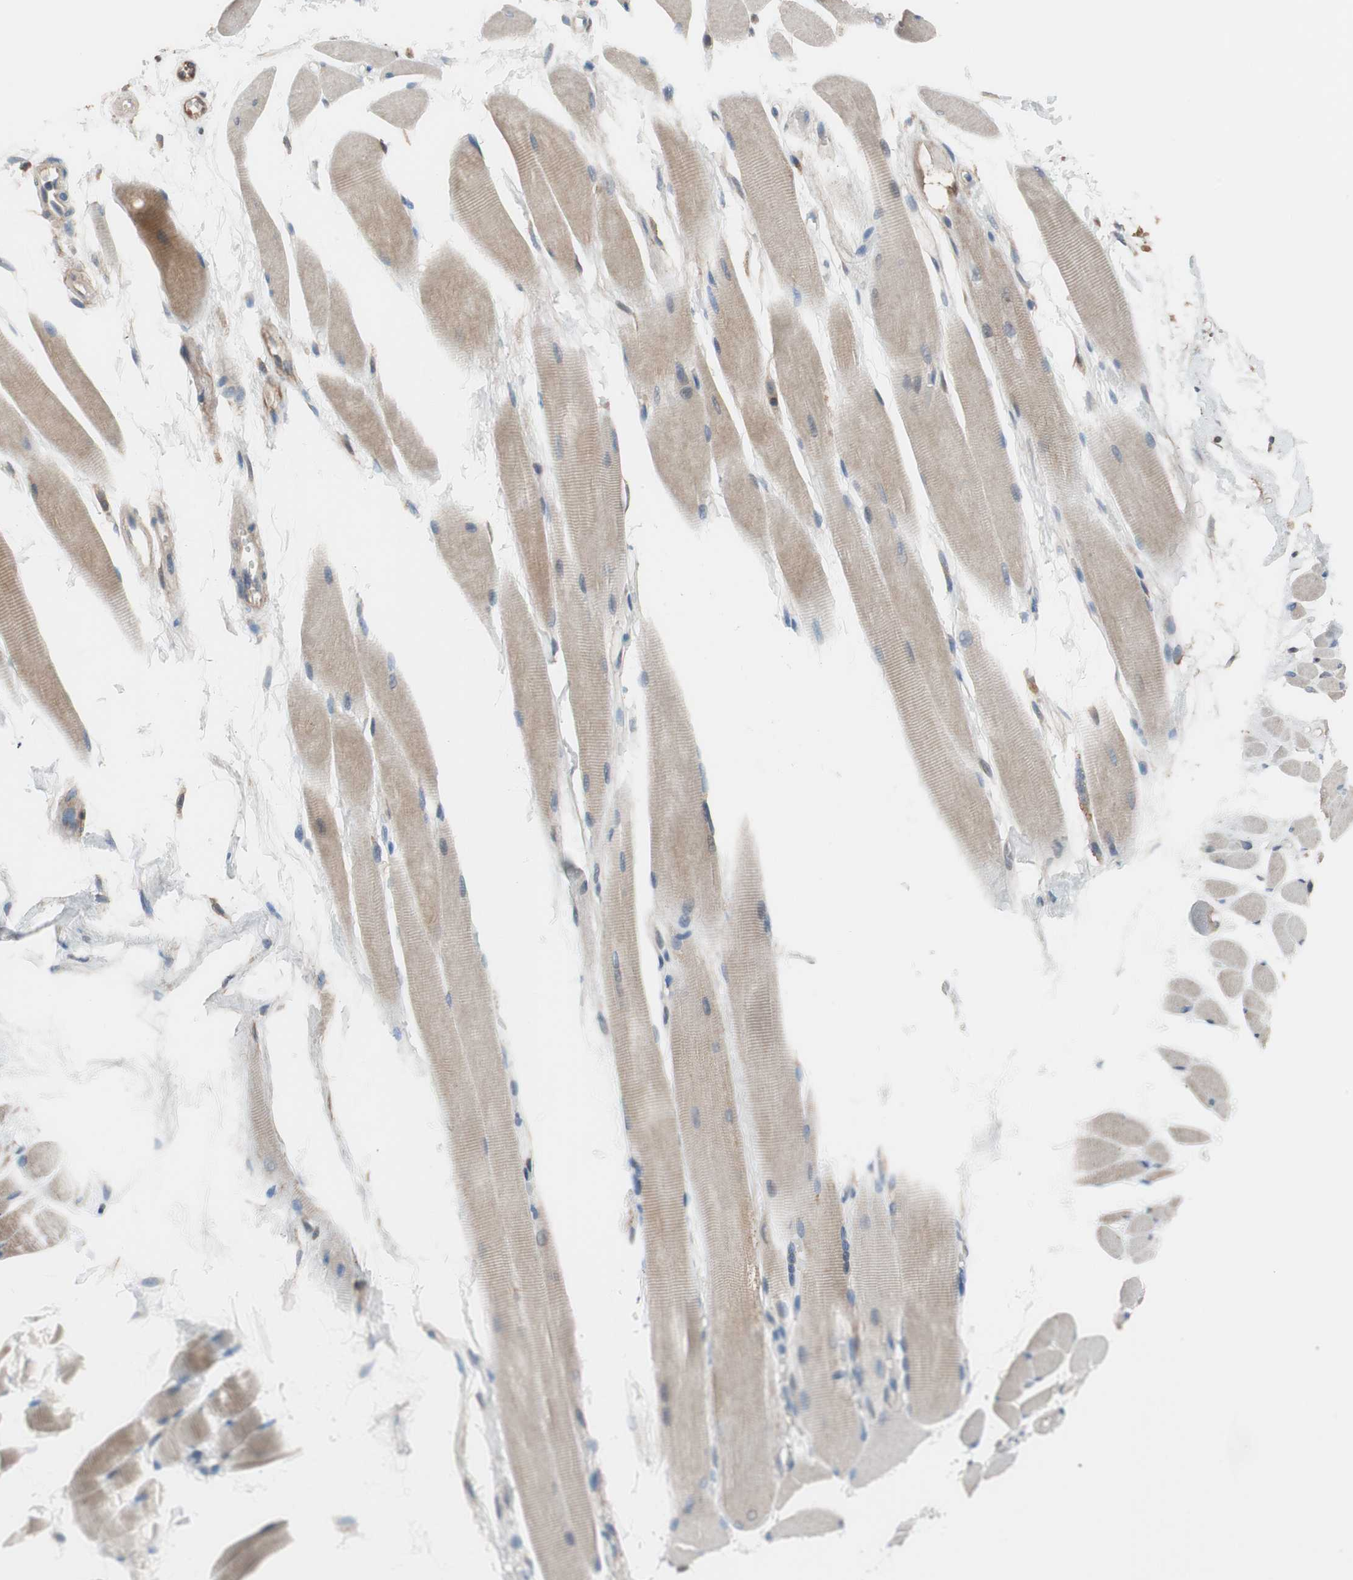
{"staining": {"intensity": "moderate", "quantity": ">75%", "location": "cytoplasmic/membranous"}, "tissue": "skeletal muscle", "cell_type": "Myocytes", "image_type": "normal", "snomed": [{"axis": "morphology", "description": "Normal tissue, NOS"}, {"axis": "topography", "description": "Skeletal muscle"}, {"axis": "topography", "description": "Oral tissue"}, {"axis": "topography", "description": "Peripheral nerve tissue"}], "caption": "The immunohistochemical stain shows moderate cytoplasmic/membranous expression in myocytes of benign skeletal muscle. Using DAB (3,3'-diaminobenzidine) (brown) and hematoxylin (blue) stains, captured at high magnification using brightfield microscopy.", "gene": "ALDH1A2", "patient": {"sex": "female", "age": 84}}